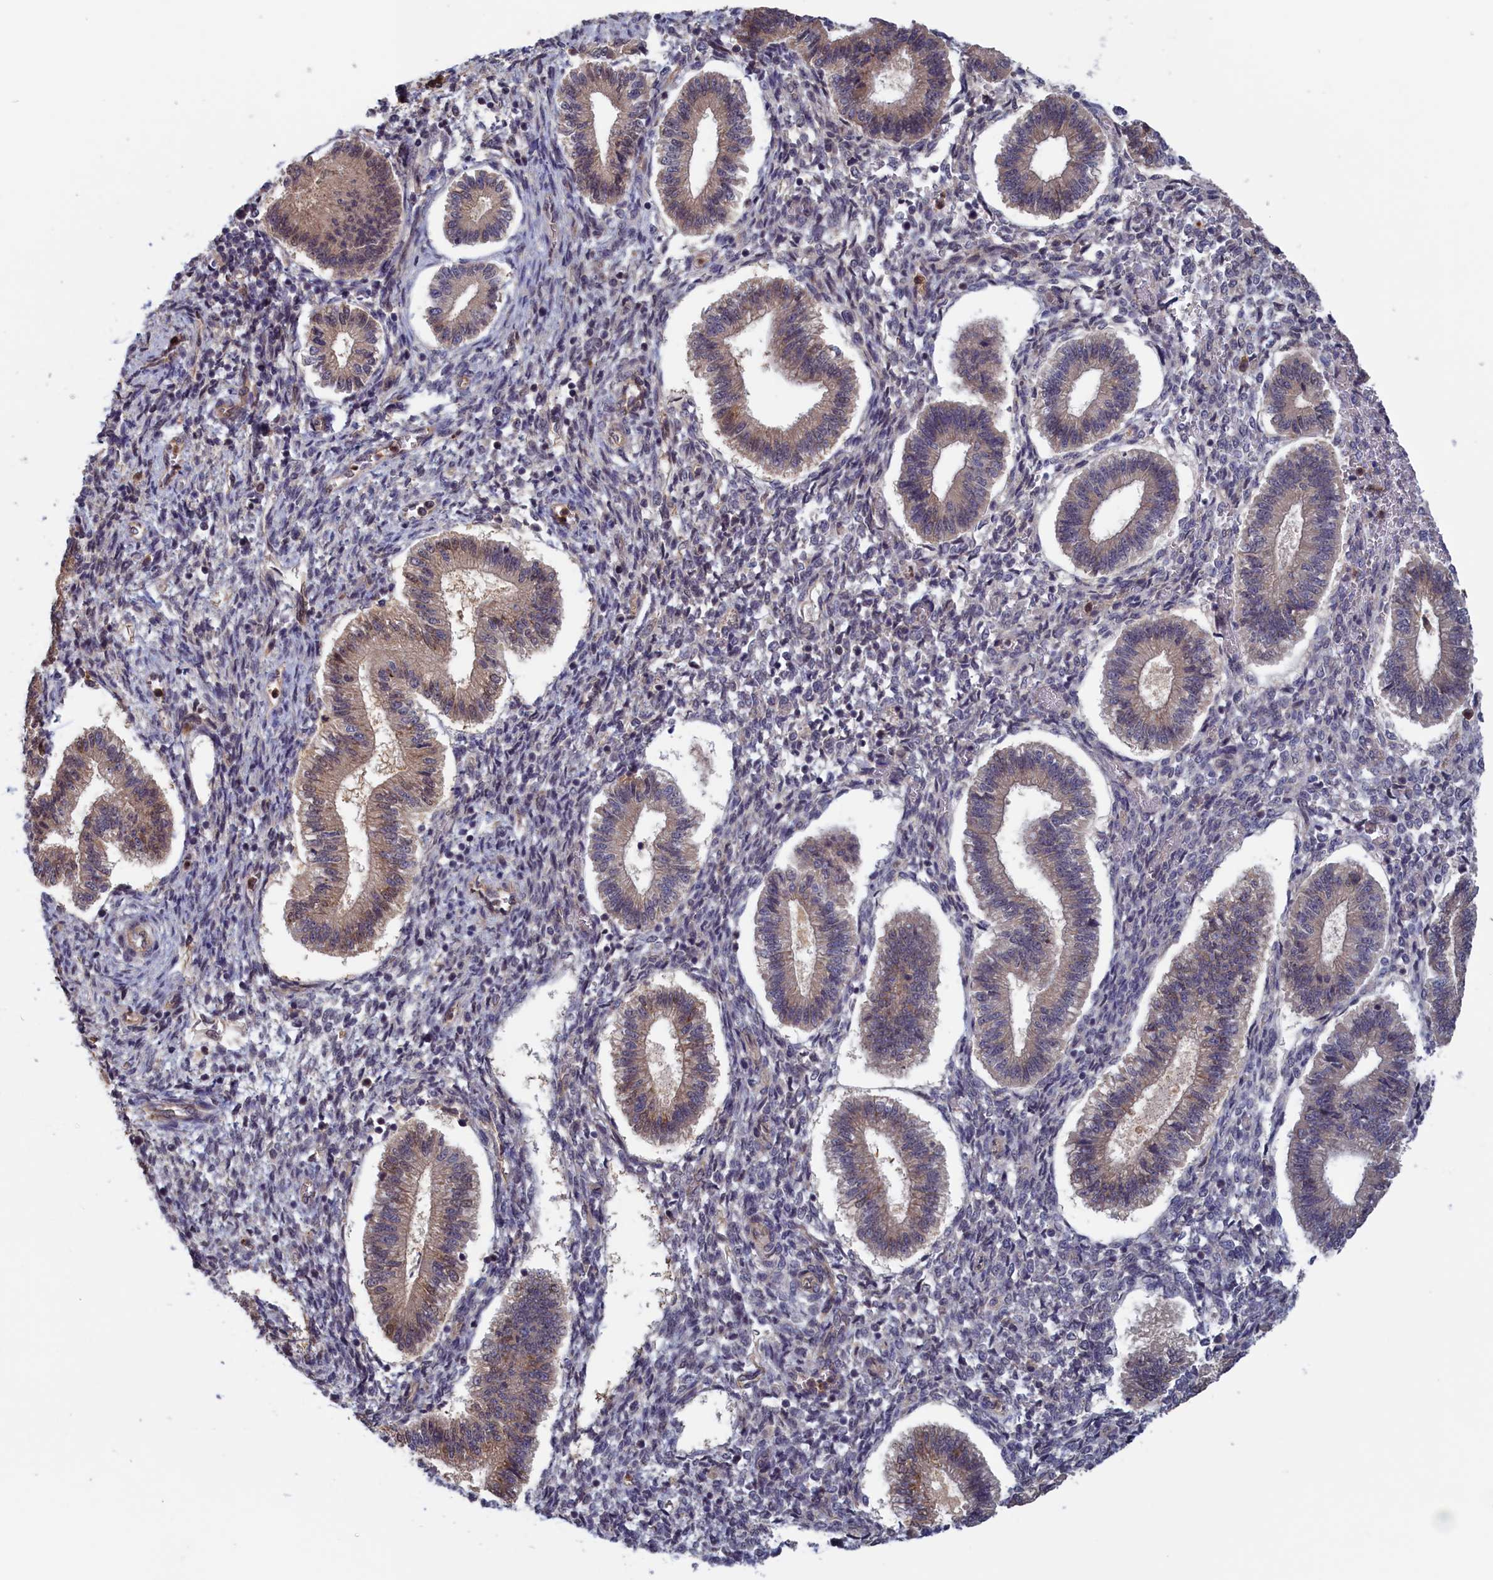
{"staining": {"intensity": "negative", "quantity": "none", "location": "none"}, "tissue": "endometrium", "cell_type": "Cells in endometrial stroma", "image_type": "normal", "snomed": [{"axis": "morphology", "description": "Normal tissue, NOS"}, {"axis": "topography", "description": "Endometrium"}], "caption": "Immunohistochemical staining of normal human endometrium displays no significant staining in cells in endometrial stroma. Nuclei are stained in blue.", "gene": "PLP2", "patient": {"sex": "female", "age": 25}}